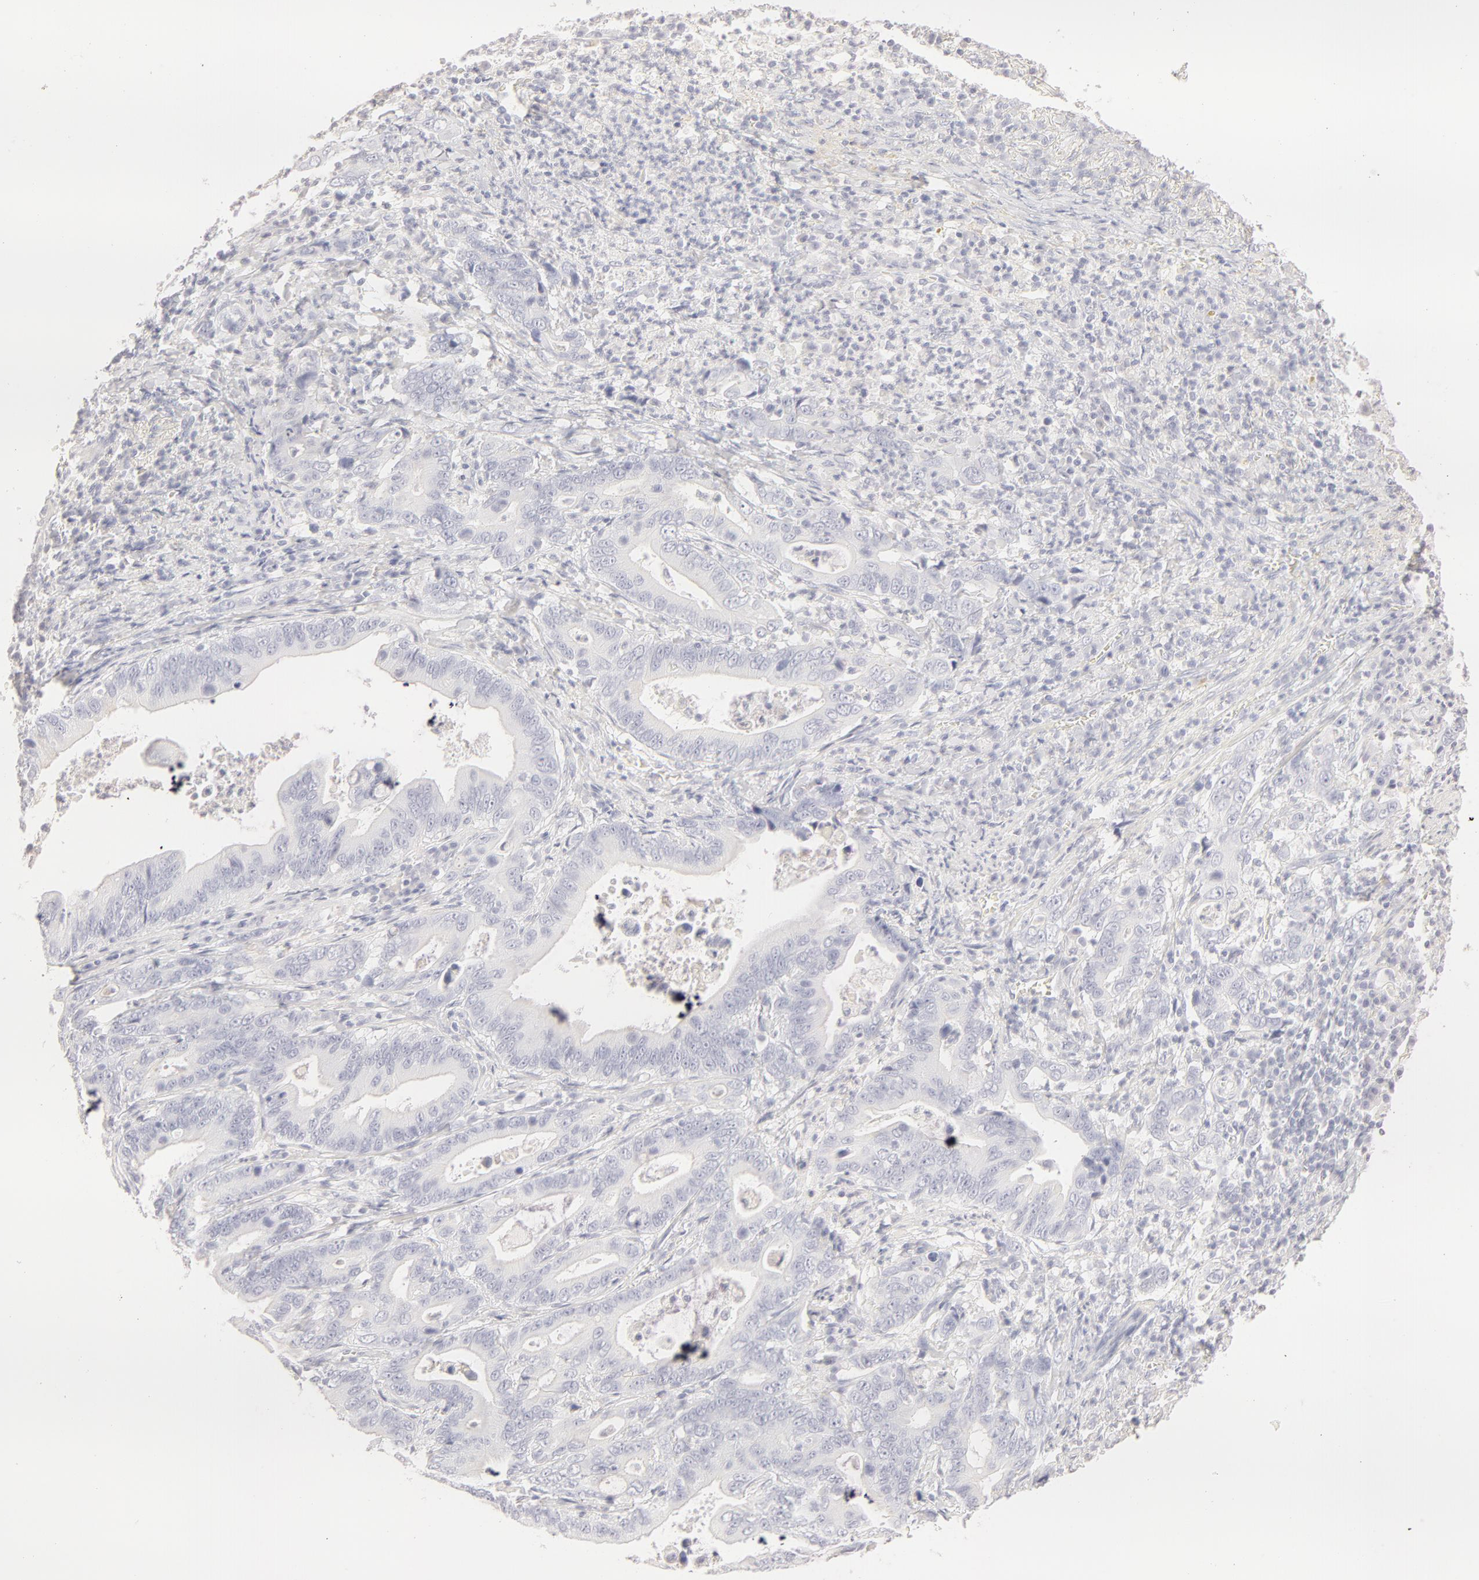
{"staining": {"intensity": "negative", "quantity": "none", "location": "none"}, "tissue": "stomach cancer", "cell_type": "Tumor cells", "image_type": "cancer", "snomed": [{"axis": "morphology", "description": "Adenocarcinoma, NOS"}, {"axis": "topography", "description": "Stomach, upper"}], "caption": "Immunohistochemistry photomicrograph of human stomach cancer stained for a protein (brown), which demonstrates no positivity in tumor cells. Nuclei are stained in blue.", "gene": "LGALS7B", "patient": {"sex": "male", "age": 63}}